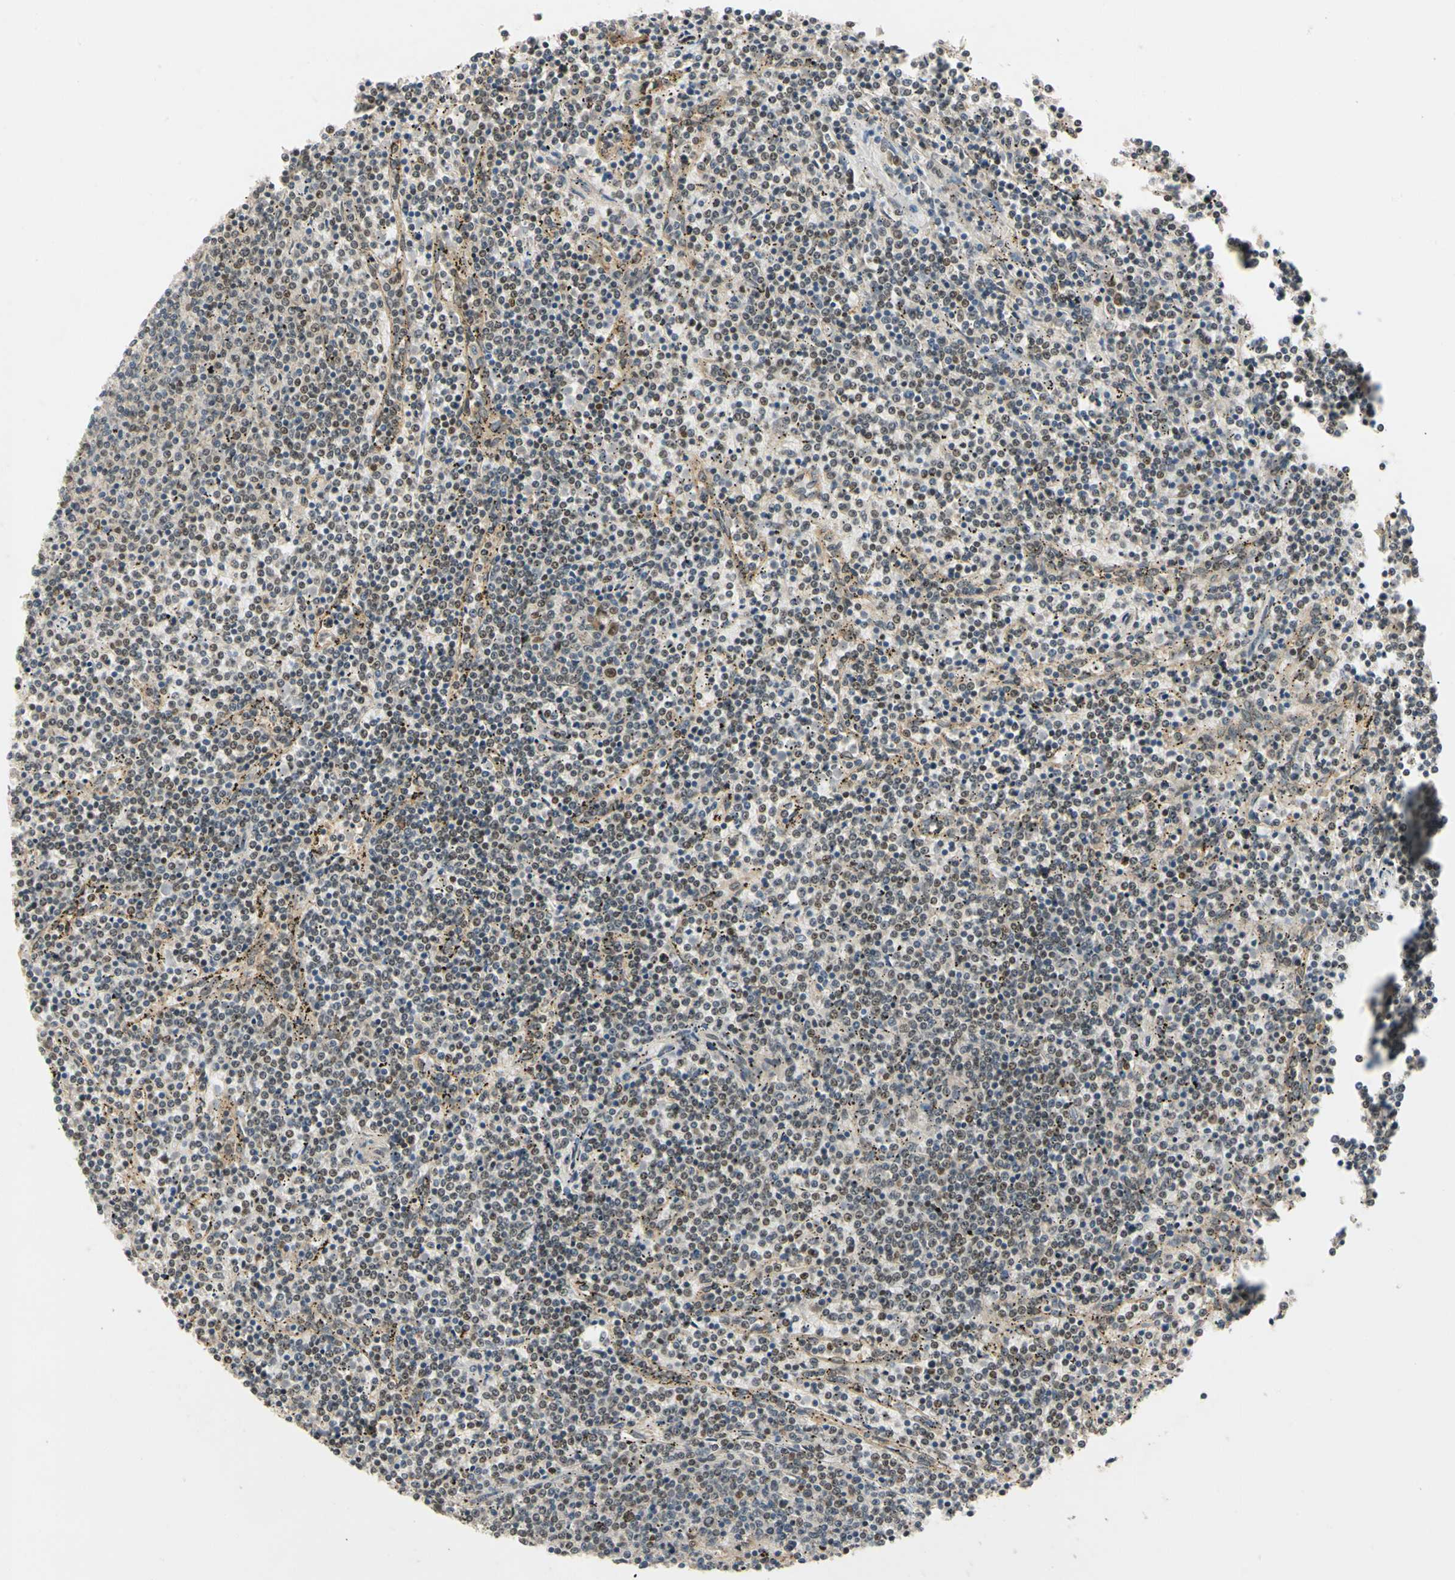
{"staining": {"intensity": "weak", "quantity": "25%-75%", "location": "nuclear"}, "tissue": "lymphoma", "cell_type": "Tumor cells", "image_type": "cancer", "snomed": [{"axis": "morphology", "description": "Malignant lymphoma, non-Hodgkin's type, Low grade"}, {"axis": "topography", "description": "Spleen"}], "caption": "High-power microscopy captured an immunohistochemistry (IHC) histopathology image of malignant lymphoma, non-Hodgkin's type (low-grade), revealing weak nuclear positivity in approximately 25%-75% of tumor cells. (DAB (3,3'-diaminobenzidine) IHC, brown staining for protein, blue staining for nuclei).", "gene": "RIOX2", "patient": {"sex": "female", "age": 50}}